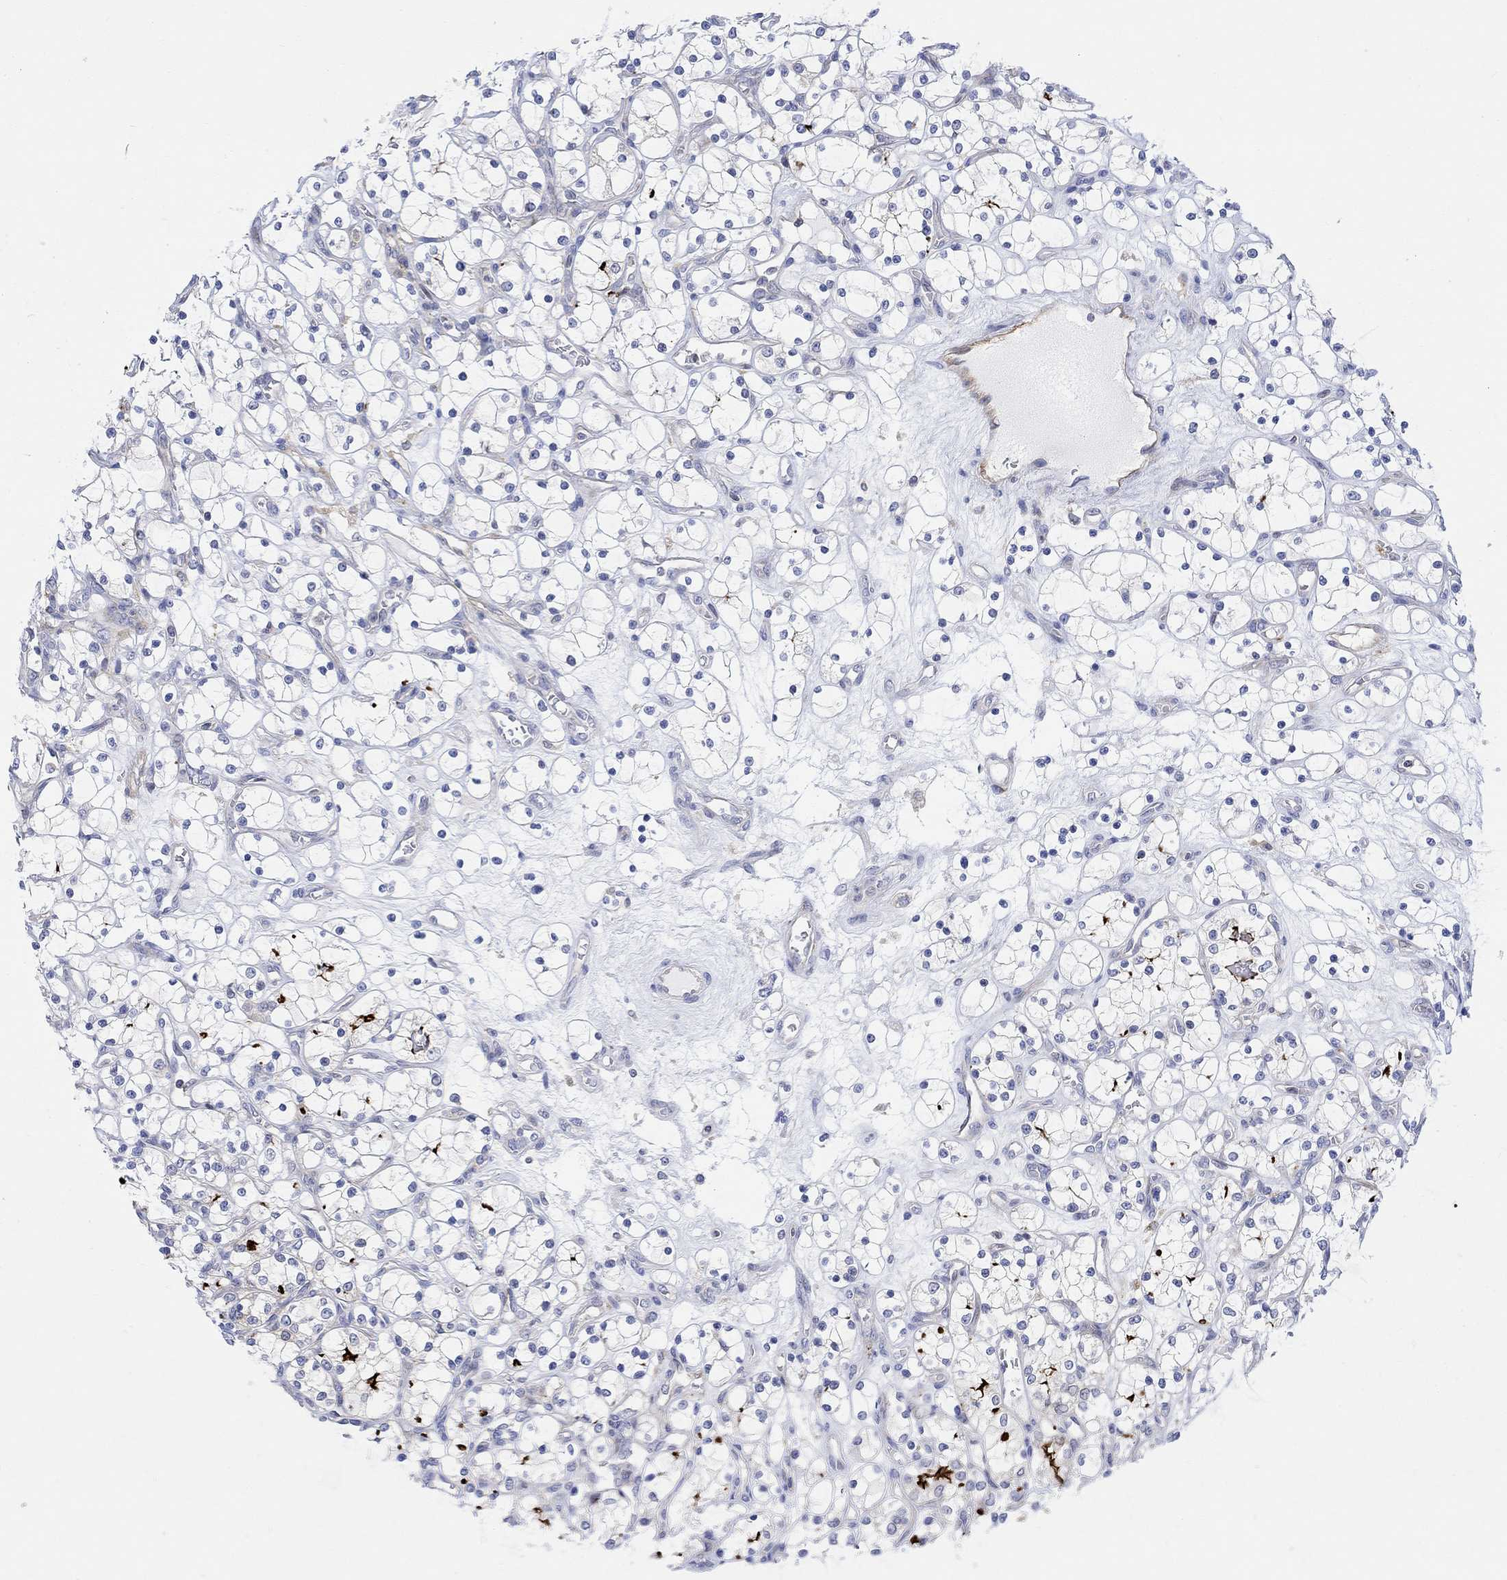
{"staining": {"intensity": "strong", "quantity": "<25%", "location": "cytoplasmic/membranous"}, "tissue": "renal cancer", "cell_type": "Tumor cells", "image_type": "cancer", "snomed": [{"axis": "morphology", "description": "Adenocarcinoma, NOS"}, {"axis": "topography", "description": "Kidney"}], "caption": "DAB (3,3'-diaminobenzidine) immunohistochemical staining of renal cancer (adenocarcinoma) demonstrates strong cytoplasmic/membranous protein staining in about <25% of tumor cells. Nuclei are stained in blue.", "gene": "ARSK", "patient": {"sex": "female", "age": 69}}